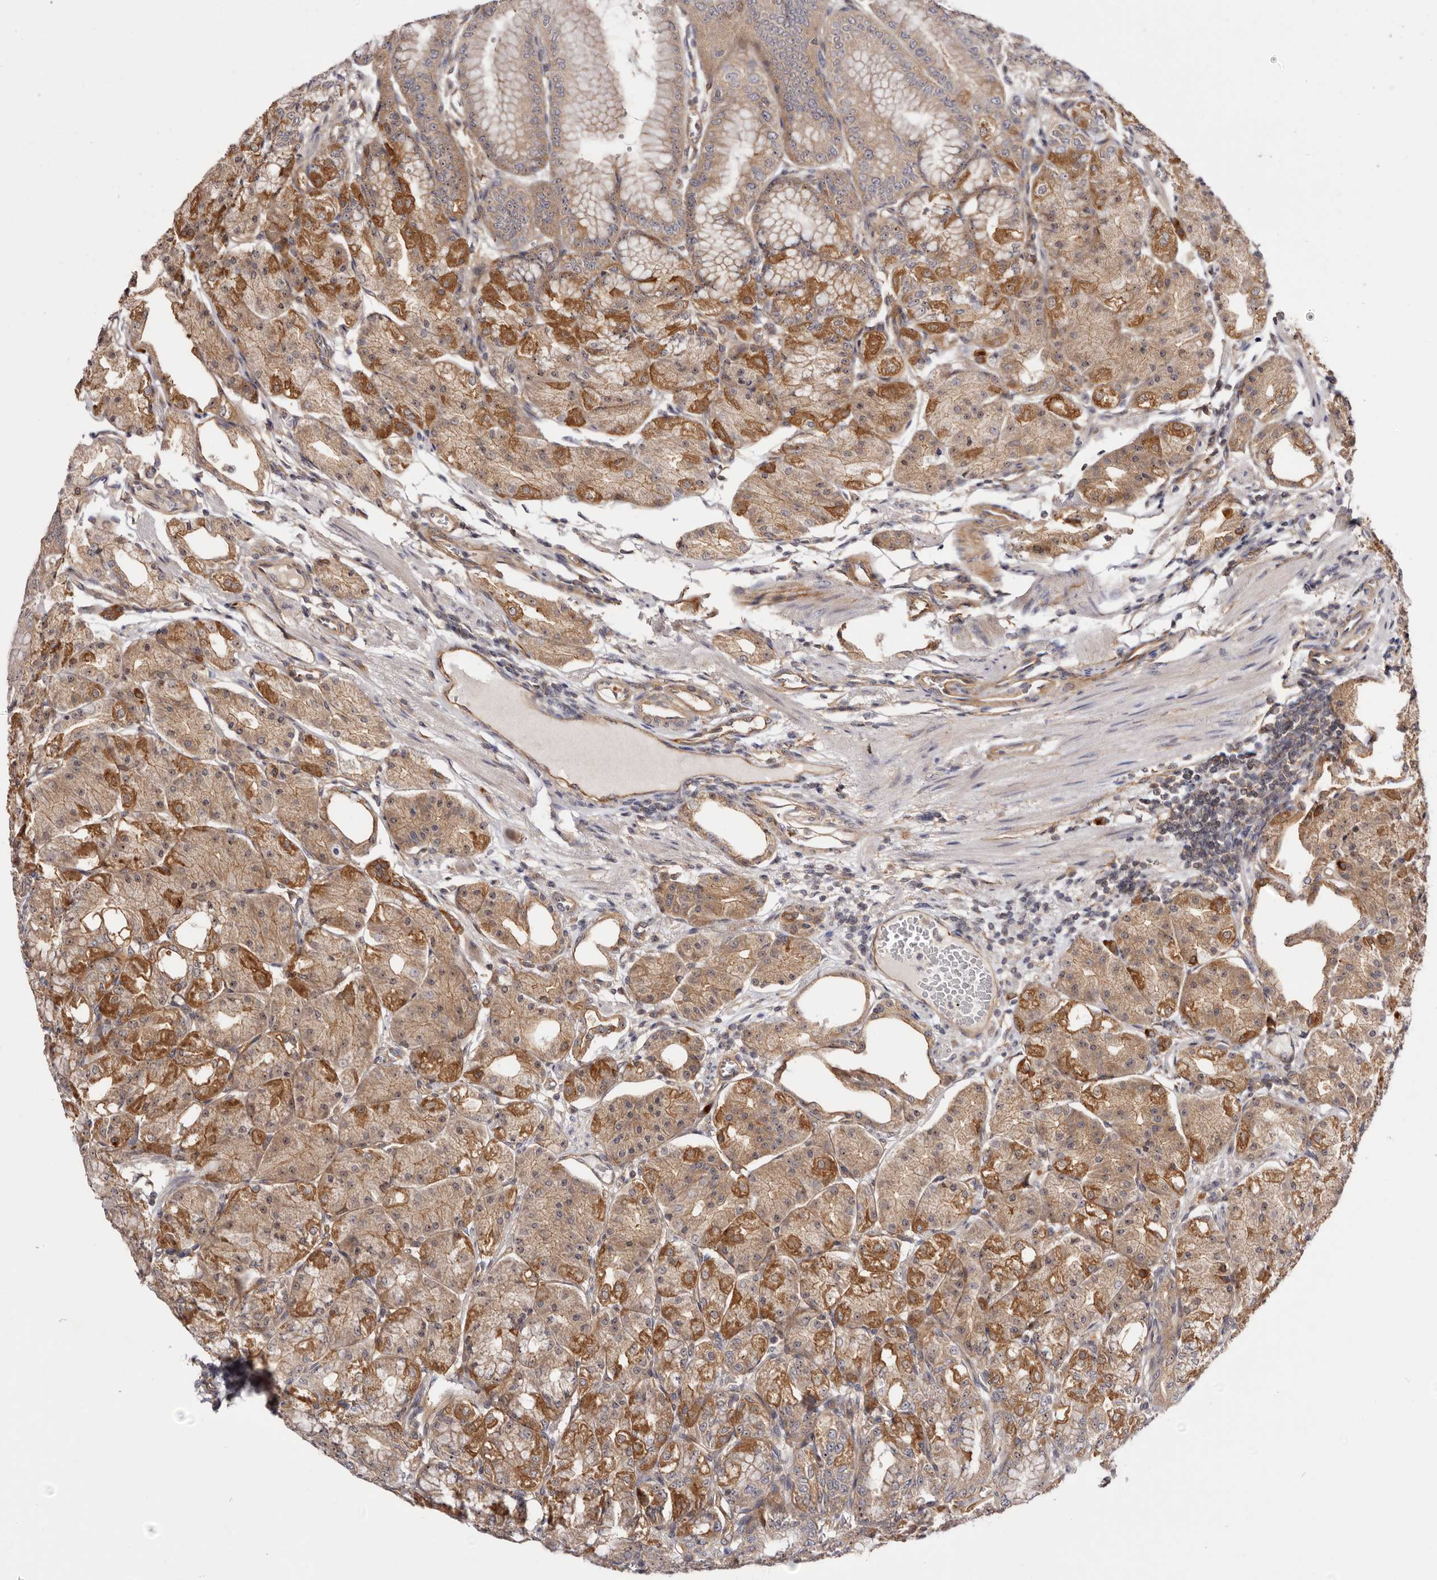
{"staining": {"intensity": "moderate", "quantity": ">75%", "location": "cytoplasmic/membranous,nuclear"}, "tissue": "stomach", "cell_type": "Glandular cells", "image_type": "normal", "snomed": [{"axis": "morphology", "description": "Normal tissue, NOS"}, {"axis": "topography", "description": "Stomach, lower"}], "caption": "This histopathology image exhibits immunohistochemistry staining of unremarkable stomach, with medium moderate cytoplasmic/membranous,nuclear staining in about >75% of glandular cells.", "gene": "PANK4", "patient": {"sex": "male", "age": 71}}